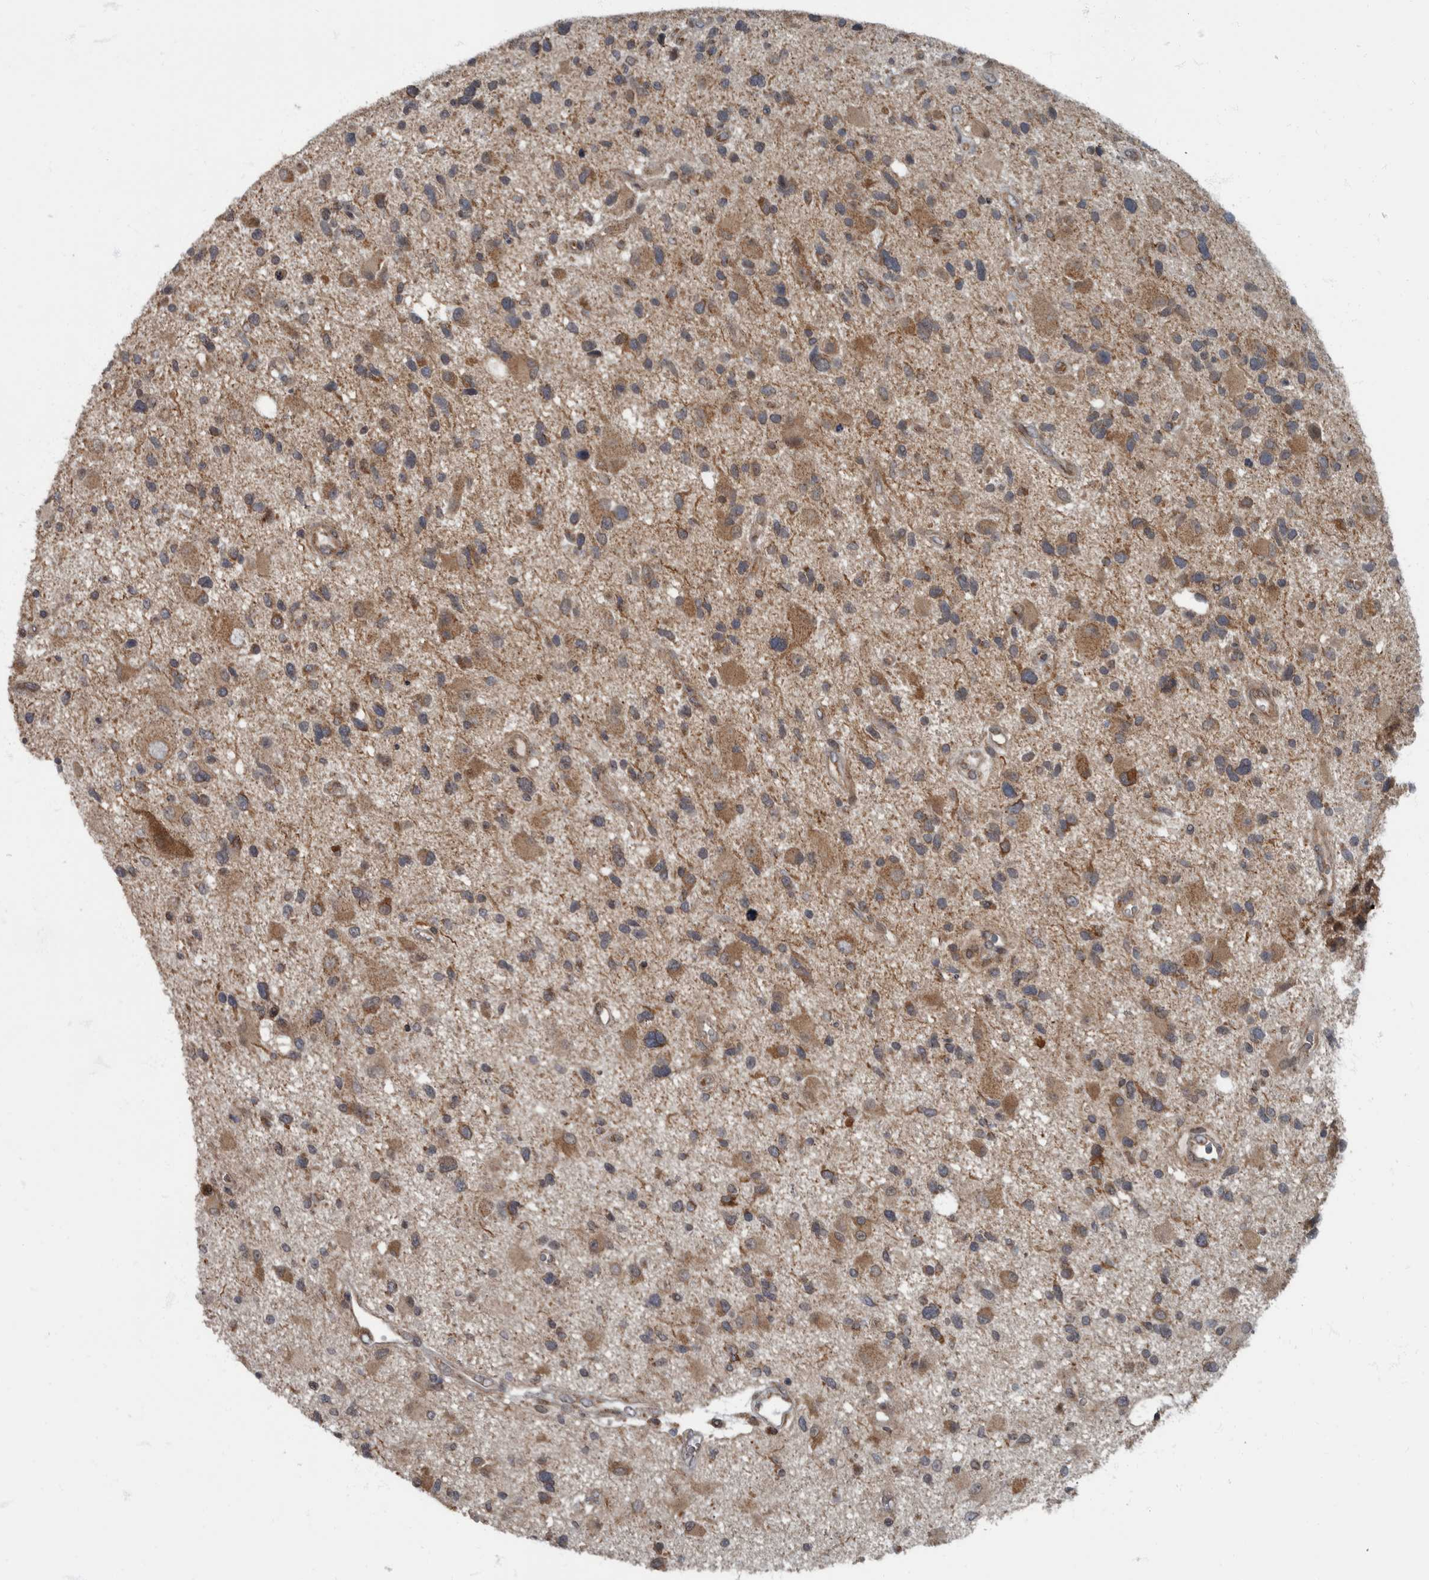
{"staining": {"intensity": "moderate", "quantity": "25%-75%", "location": "cytoplasmic/membranous"}, "tissue": "glioma", "cell_type": "Tumor cells", "image_type": "cancer", "snomed": [{"axis": "morphology", "description": "Glioma, malignant, High grade"}, {"axis": "topography", "description": "Brain"}], "caption": "Glioma was stained to show a protein in brown. There is medium levels of moderate cytoplasmic/membranous staining in about 25%-75% of tumor cells.", "gene": "RABGGTB", "patient": {"sex": "male", "age": 33}}